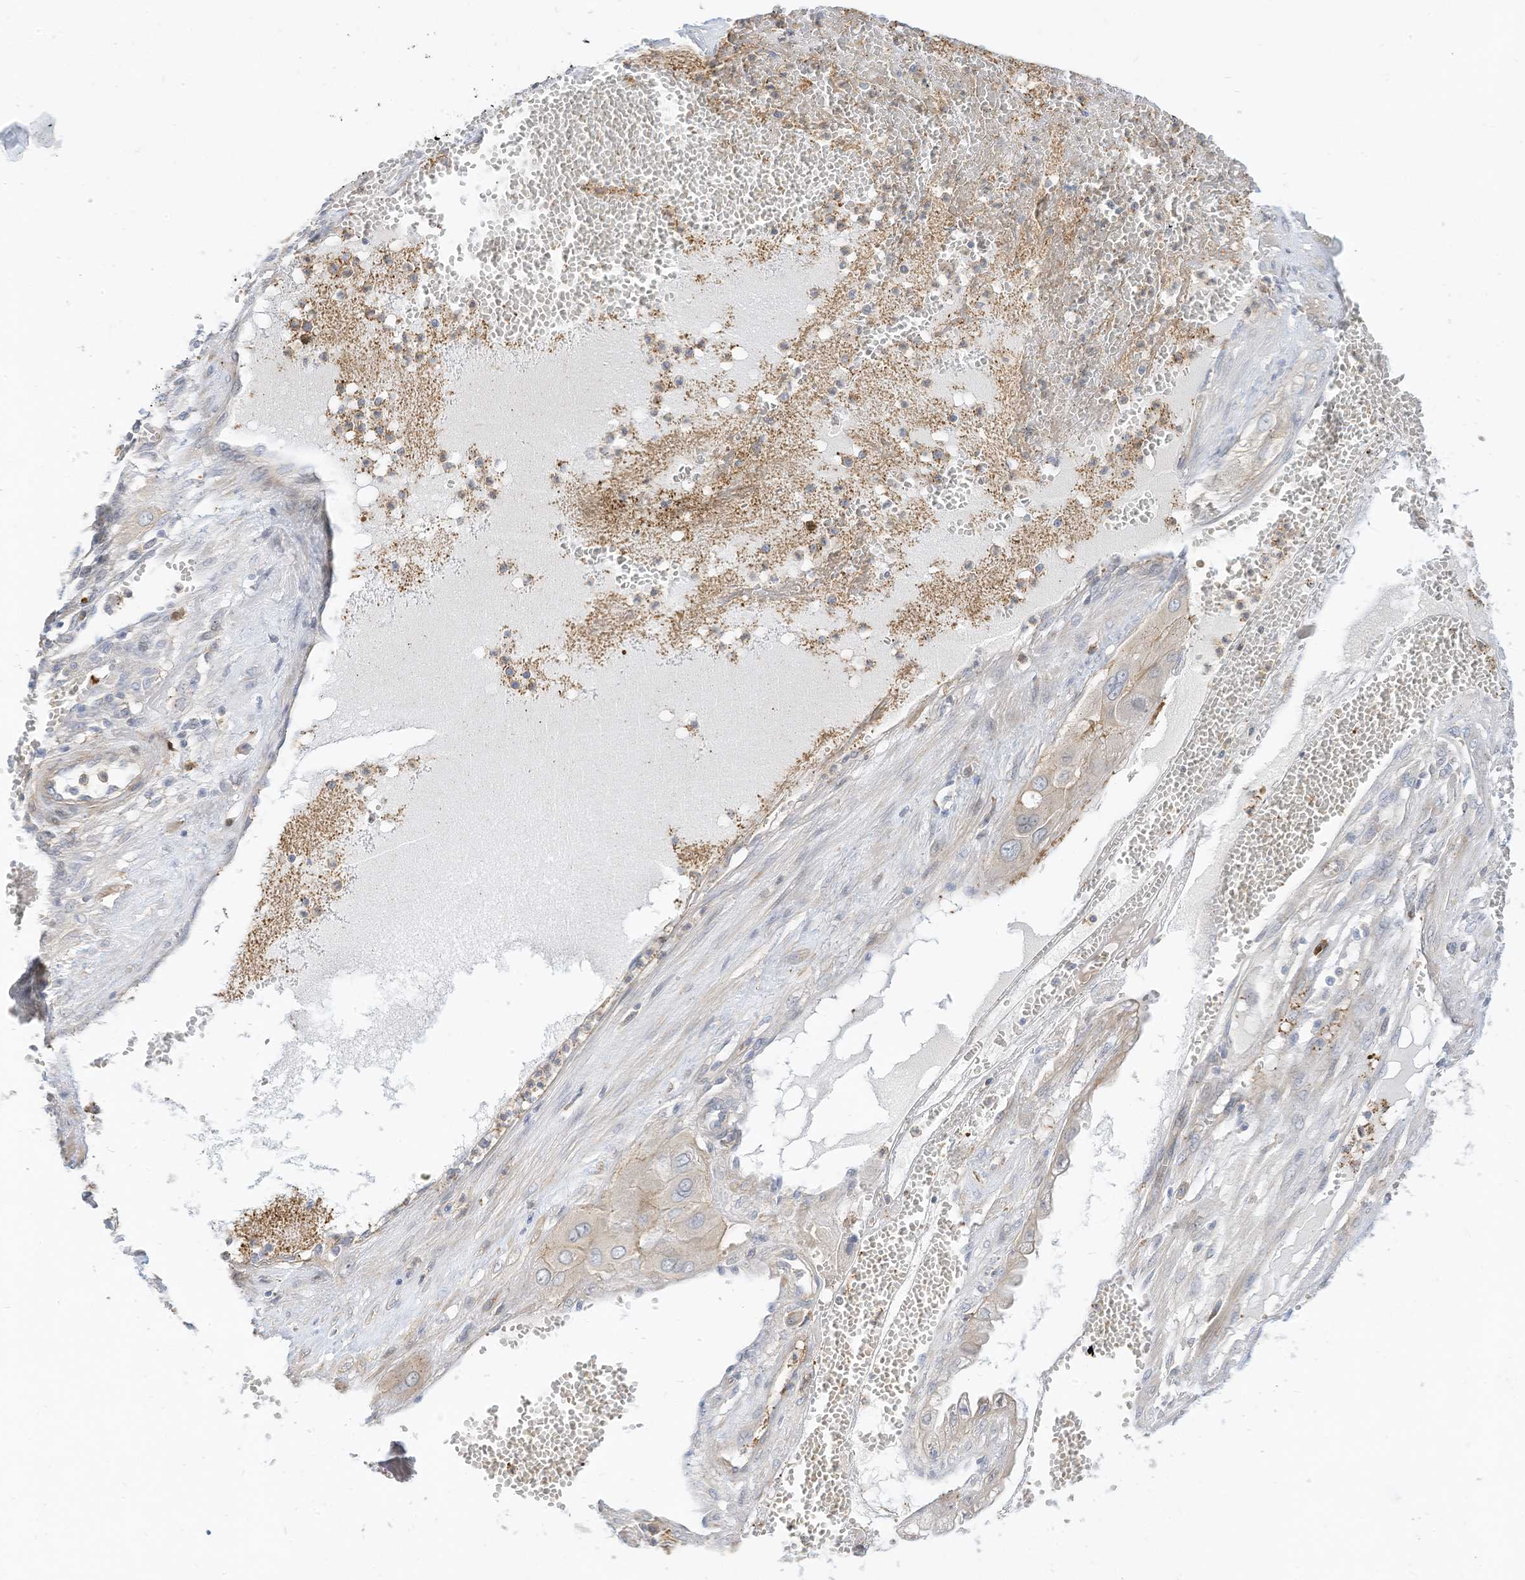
{"staining": {"intensity": "weak", "quantity": "<25%", "location": "cytoplasmic/membranous"}, "tissue": "cervical cancer", "cell_type": "Tumor cells", "image_type": "cancer", "snomed": [{"axis": "morphology", "description": "Squamous cell carcinoma, NOS"}, {"axis": "topography", "description": "Cervix"}], "caption": "Immunohistochemistry photomicrograph of neoplastic tissue: human cervical cancer (squamous cell carcinoma) stained with DAB displays no significant protein positivity in tumor cells. The staining is performed using DAB brown chromogen with nuclei counter-stained in using hematoxylin.", "gene": "ATP13A1", "patient": {"sex": "female", "age": 34}}